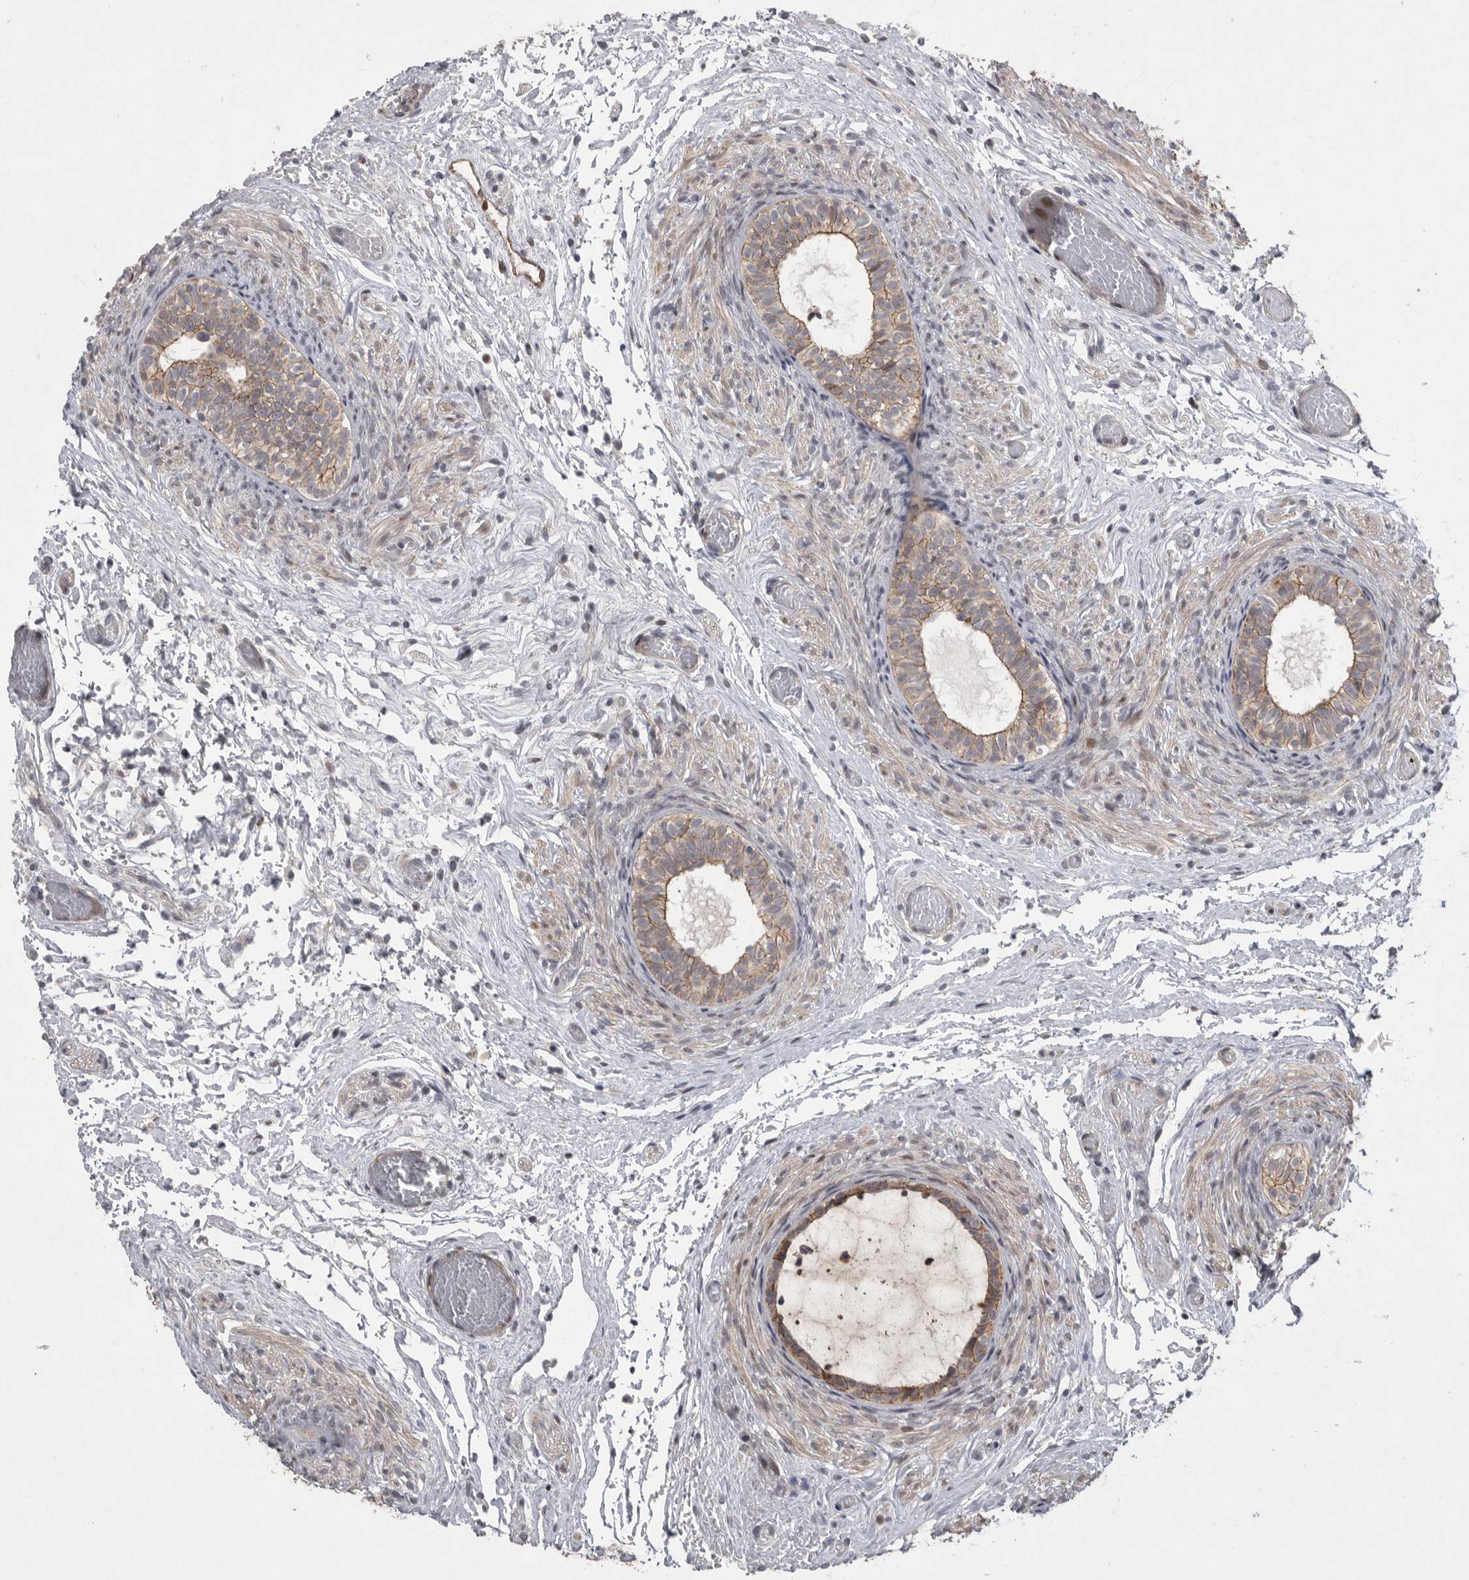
{"staining": {"intensity": "moderate", "quantity": ">75%", "location": "cytoplasmic/membranous"}, "tissue": "epididymis", "cell_type": "Glandular cells", "image_type": "normal", "snomed": [{"axis": "morphology", "description": "Normal tissue, NOS"}, {"axis": "topography", "description": "Epididymis"}], "caption": "A high-resolution photomicrograph shows immunohistochemistry staining of benign epididymis, which displays moderate cytoplasmic/membranous expression in about >75% of glandular cells.", "gene": "MPDZ", "patient": {"sex": "male", "age": 5}}